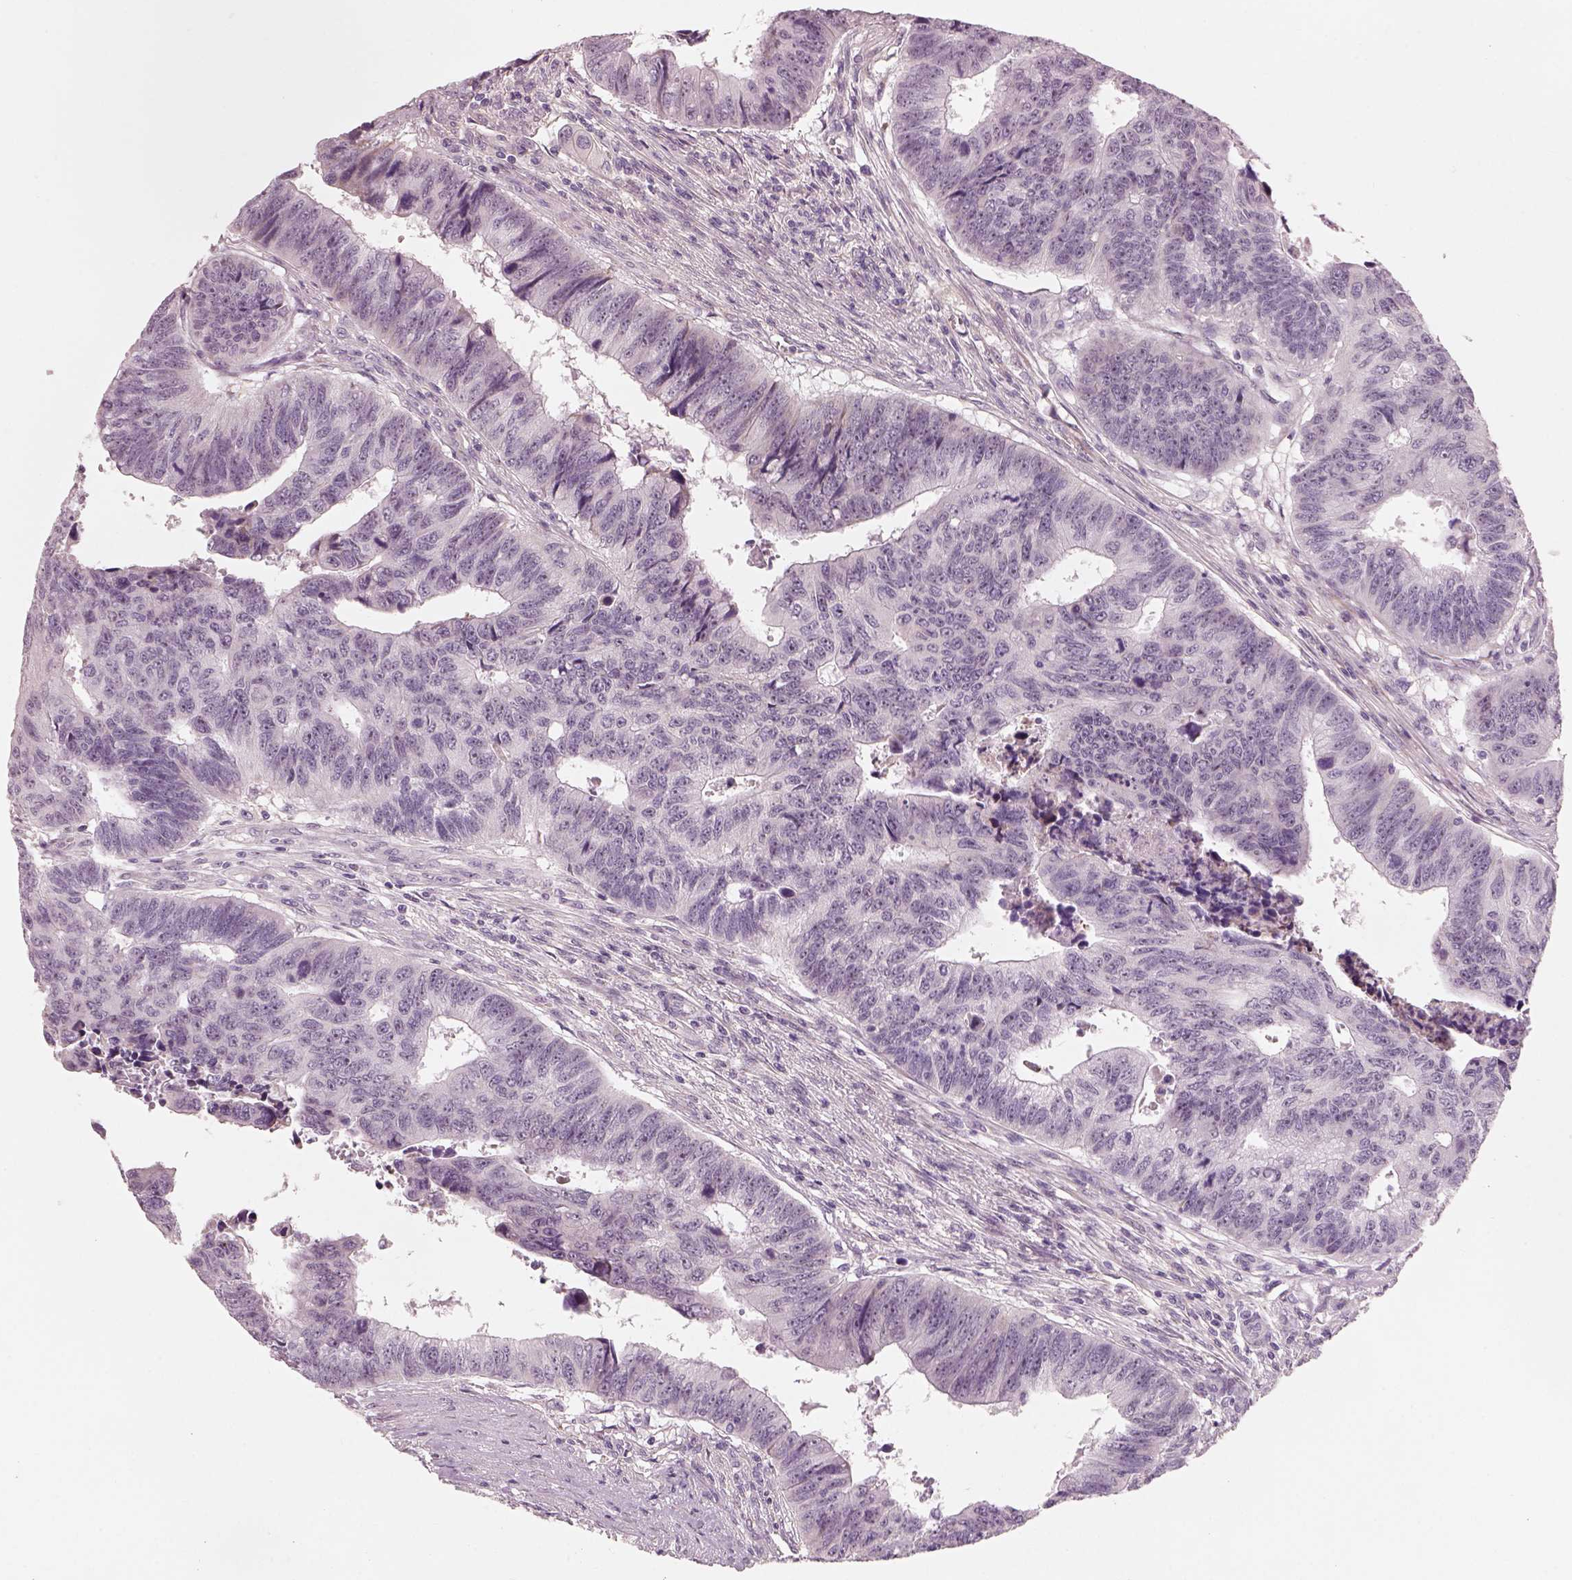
{"staining": {"intensity": "negative", "quantity": "none", "location": "none"}, "tissue": "colorectal cancer", "cell_type": "Tumor cells", "image_type": "cancer", "snomed": [{"axis": "morphology", "description": "Adenocarcinoma, NOS"}, {"axis": "topography", "description": "Rectum"}], "caption": "Tumor cells are negative for protein expression in human colorectal adenocarcinoma.", "gene": "CDS1", "patient": {"sex": "female", "age": 85}}